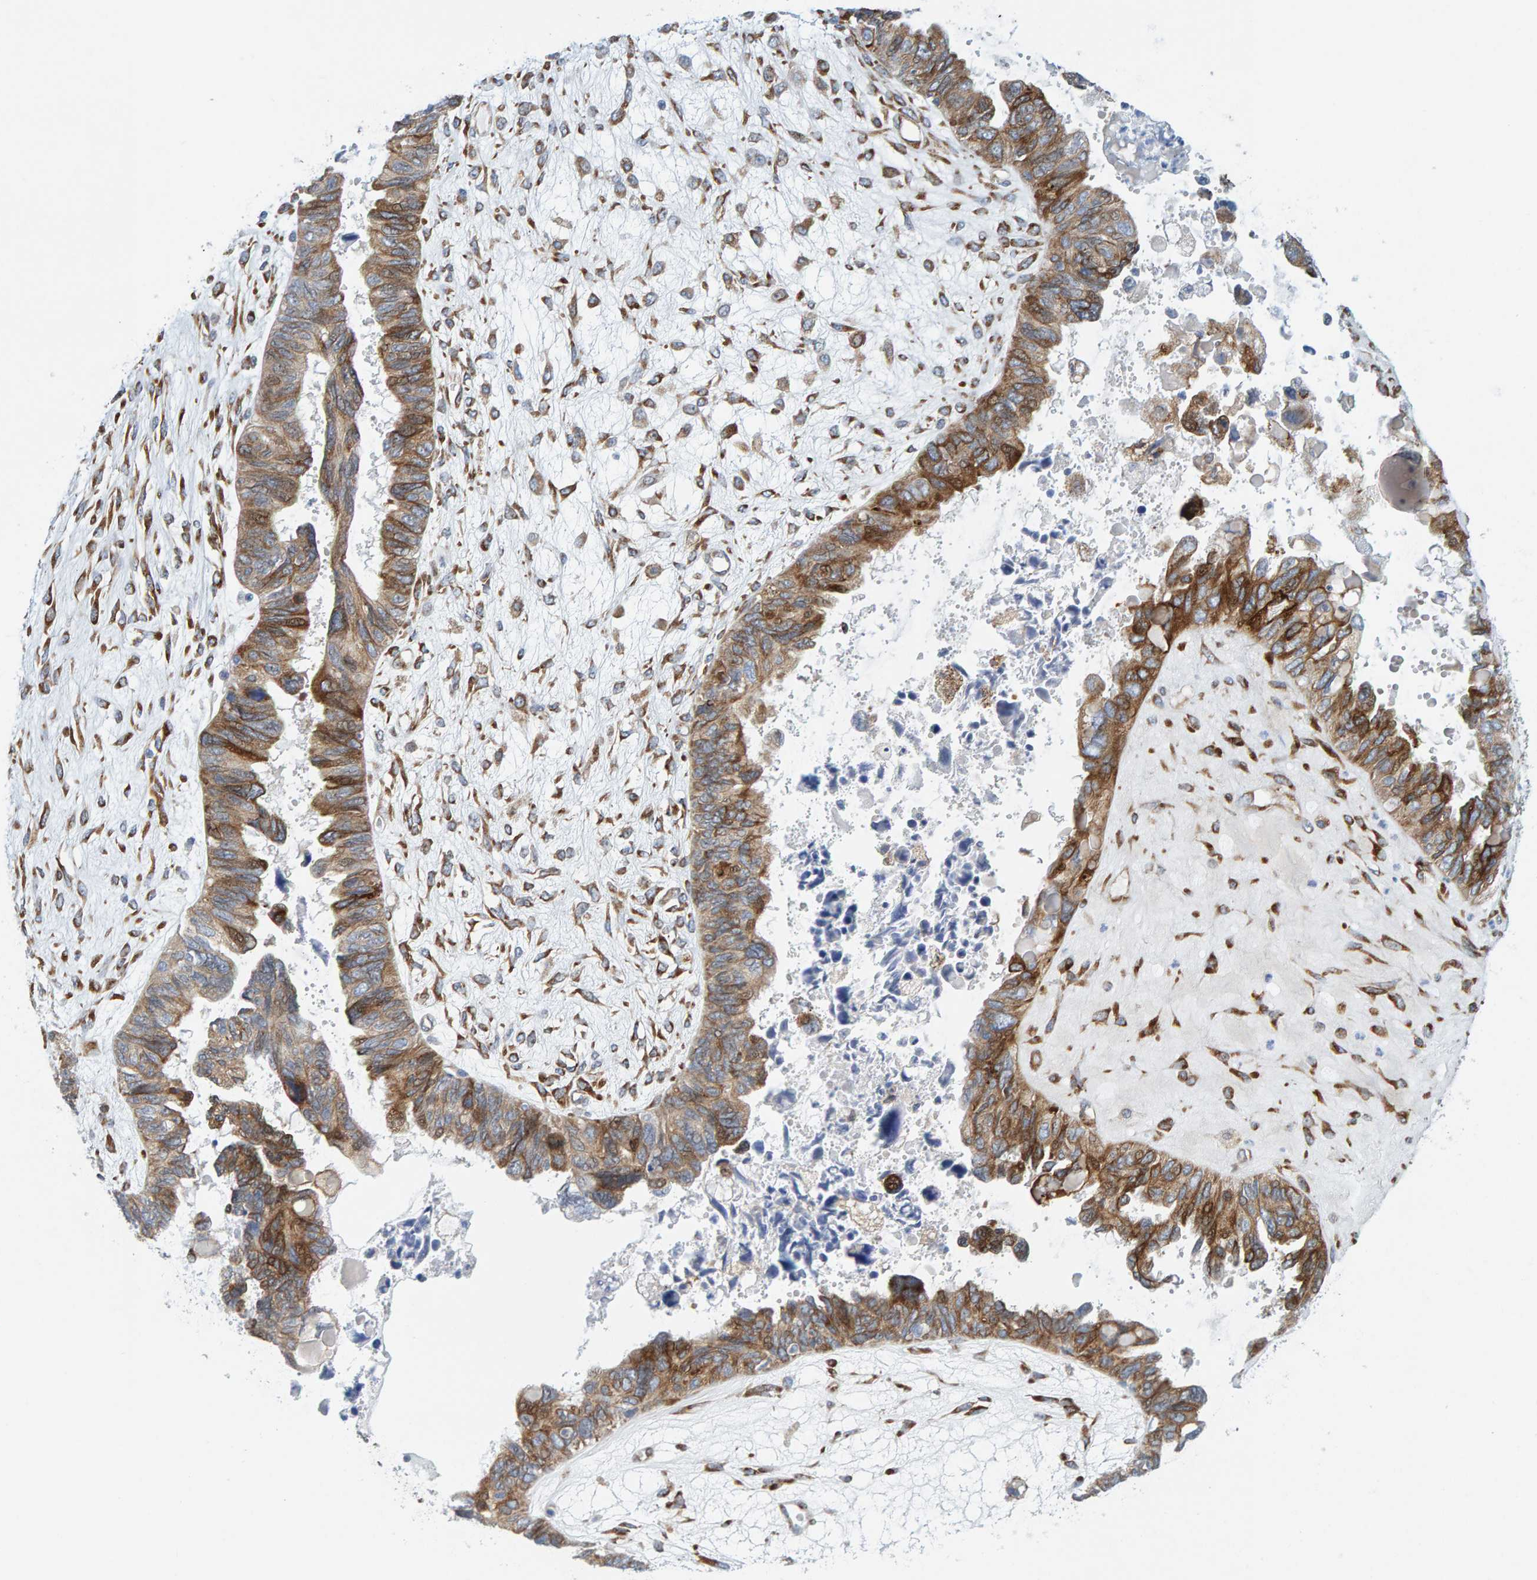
{"staining": {"intensity": "strong", "quantity": ">75%", "location": "cytoplasmic/membranous"}, "tissue": "ovarian cancer", "cell_type": "Tumor cells", "image_type": "cancer", "snomed": [{"axis": "morphology", "description": "Cystadenocarcinoma, serous, NOS"}, {"axis": "topography", "description": "Ovary"}], "caption": "Protein analysis of ovarian cancer (serous cystadenocarcinoma) tissue demonstrates strong cytoplasmic/membranous positivity in about >75% of tumor cells.", "gene": "MMP16", "patient": {"sex": "female", "age": 79}}